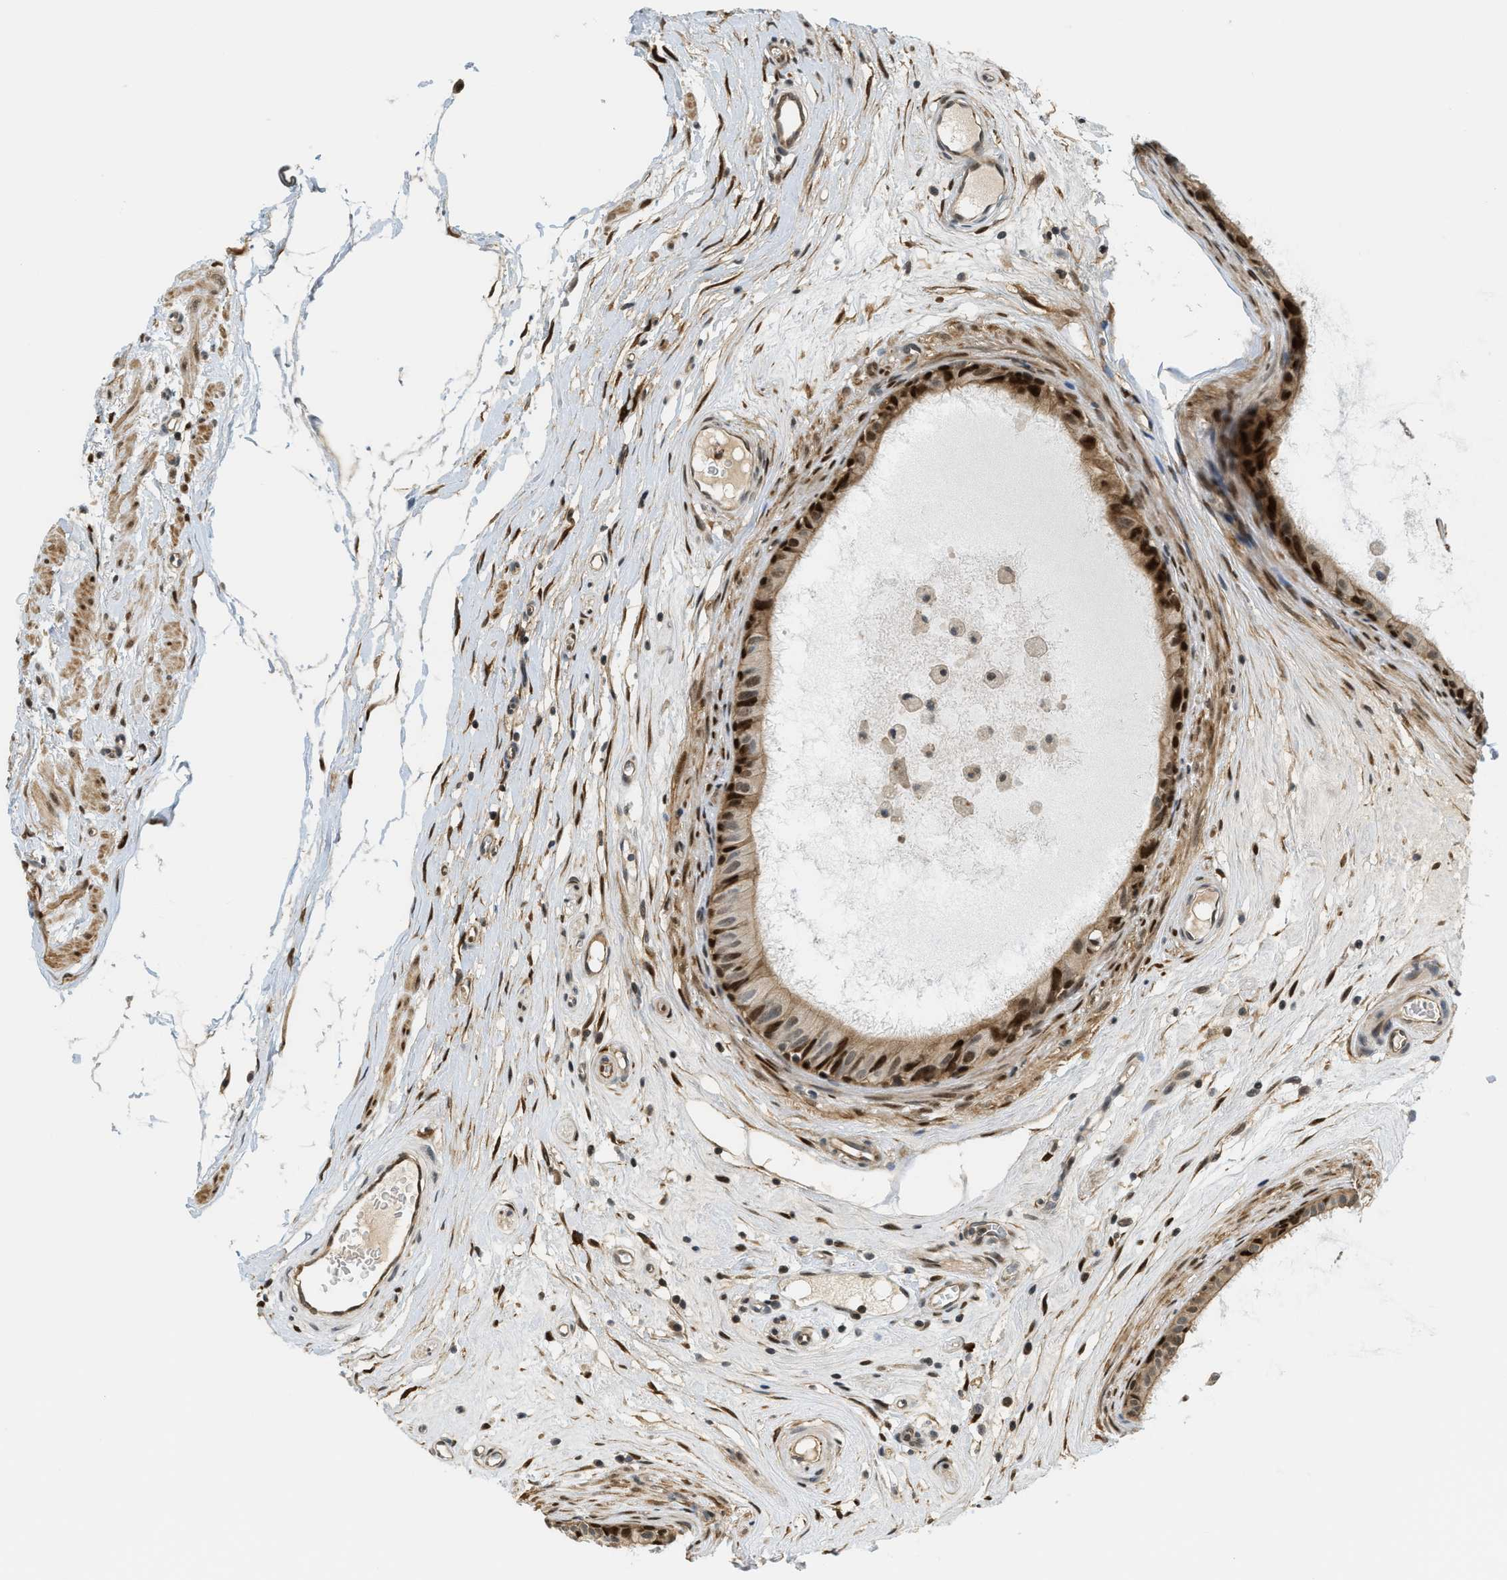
{"staining": {"intensity": "strong", "quantity": "25%-75%", "location": "nuclear"}, "tissue": "epididymis", "cell_type": "Glandular cells", "image_type": "normal", "snomed": [{"axis": "morphology", "description": "Normal tissue, NOS"}, {"axis": "morphology", "description": "Inflammation, NOS"}, {"axis": "topography", "description": "Epididymis"}], "caption": "Epididymis stained with a brown dye reveals strong nuclear positive staining in about 25%-75% of glandular cells.", "gene": "KMT2A", "patient": {"sex": "male", "age": 85}}